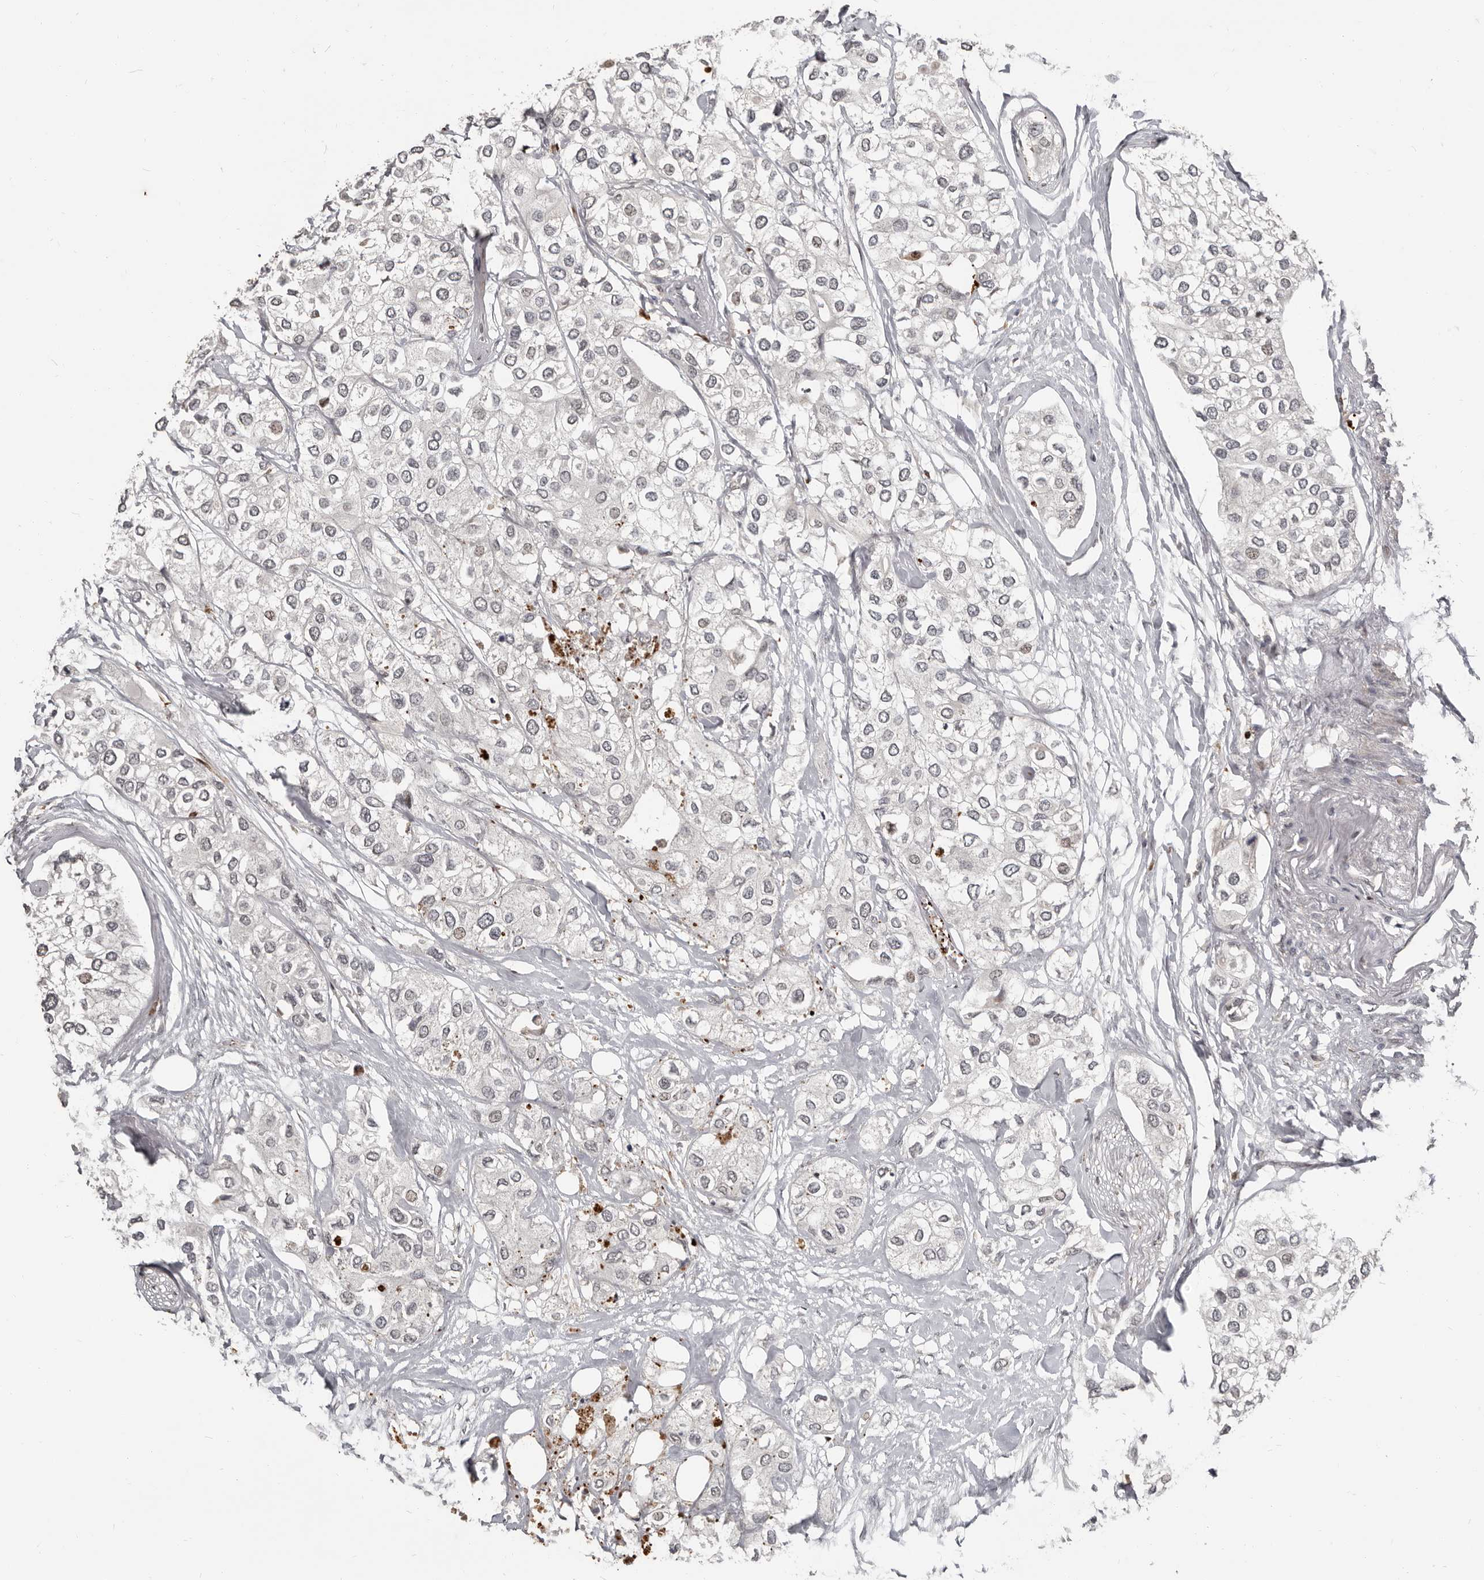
{"staining": {"intensity": "negative", "quantity": "none", "location": "none"}, "tissue": "urothelial cancer", "cell_type": "Tumor cells", "image_type": "cancer", "snomed": [{"axis": "morphology", "description": "Urothelial carcinoma, High grade"}, {"axis": "topography", "description": "Urinary bladder"}], "caption": "This is an immunohistochemistry (IHC) image of human urothelial carcinoma (high-grade). There is no positivity in tumor cells.", "gene": "APOL6", "patient": {"sex": "male", "age": 64}}